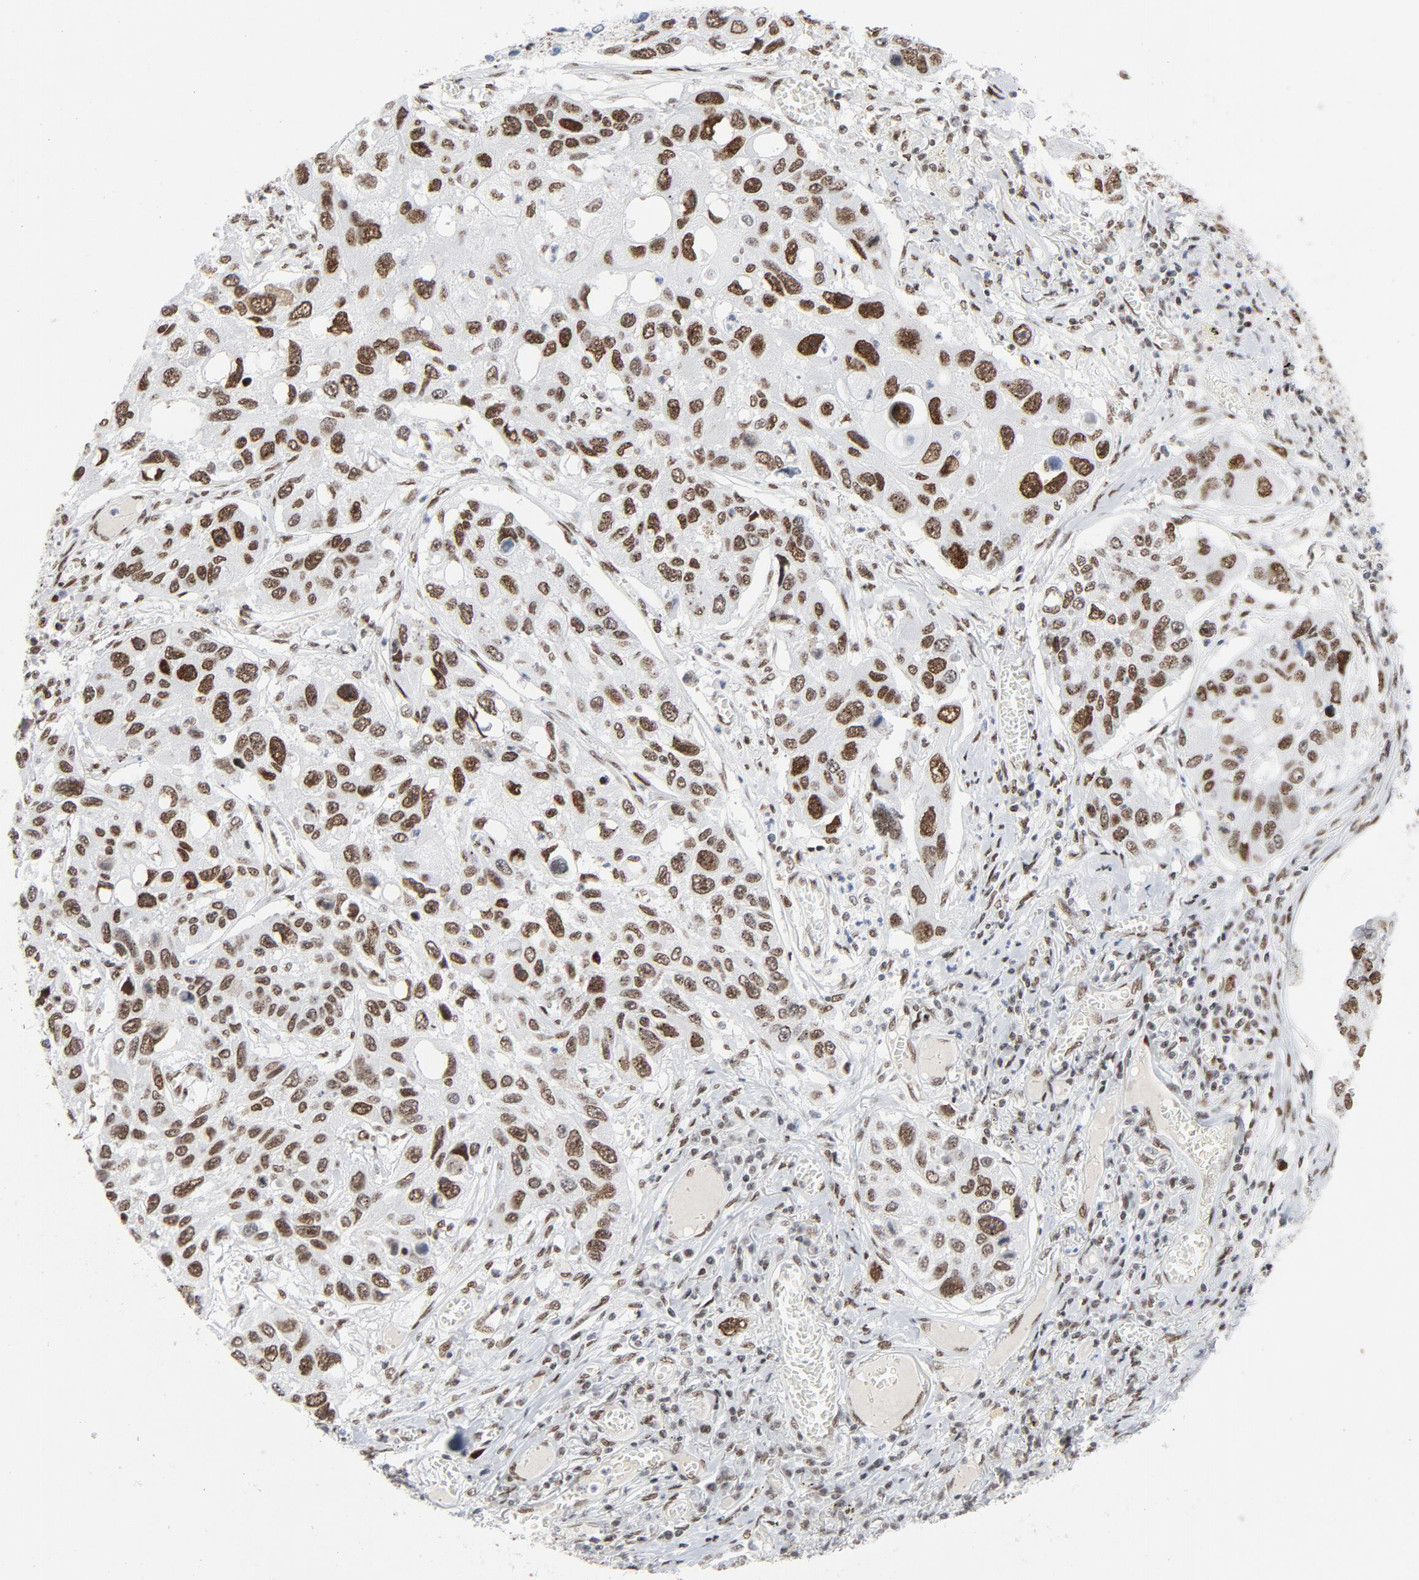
{"staining": {"intensity": "moderate", "quantity": ">75%", "location": "nuclear"}, "tissue": "lung cancer", "cell_type": "Tumor cells", "image_type": "cancer", "snomed": [{"axis": "morphology", "description": "Squamous cell carcinoma, NOS"}, {"axis": "topography", "description": "Lung"}], "caption": "Lung squamous cell carcinoma stained with immunohistochemistry (IHC) shows moderate nuclear staining in approximately >75% of tumor cells.", "gene": "HSF1", "patient": {"sex": "male", "age": 71}}